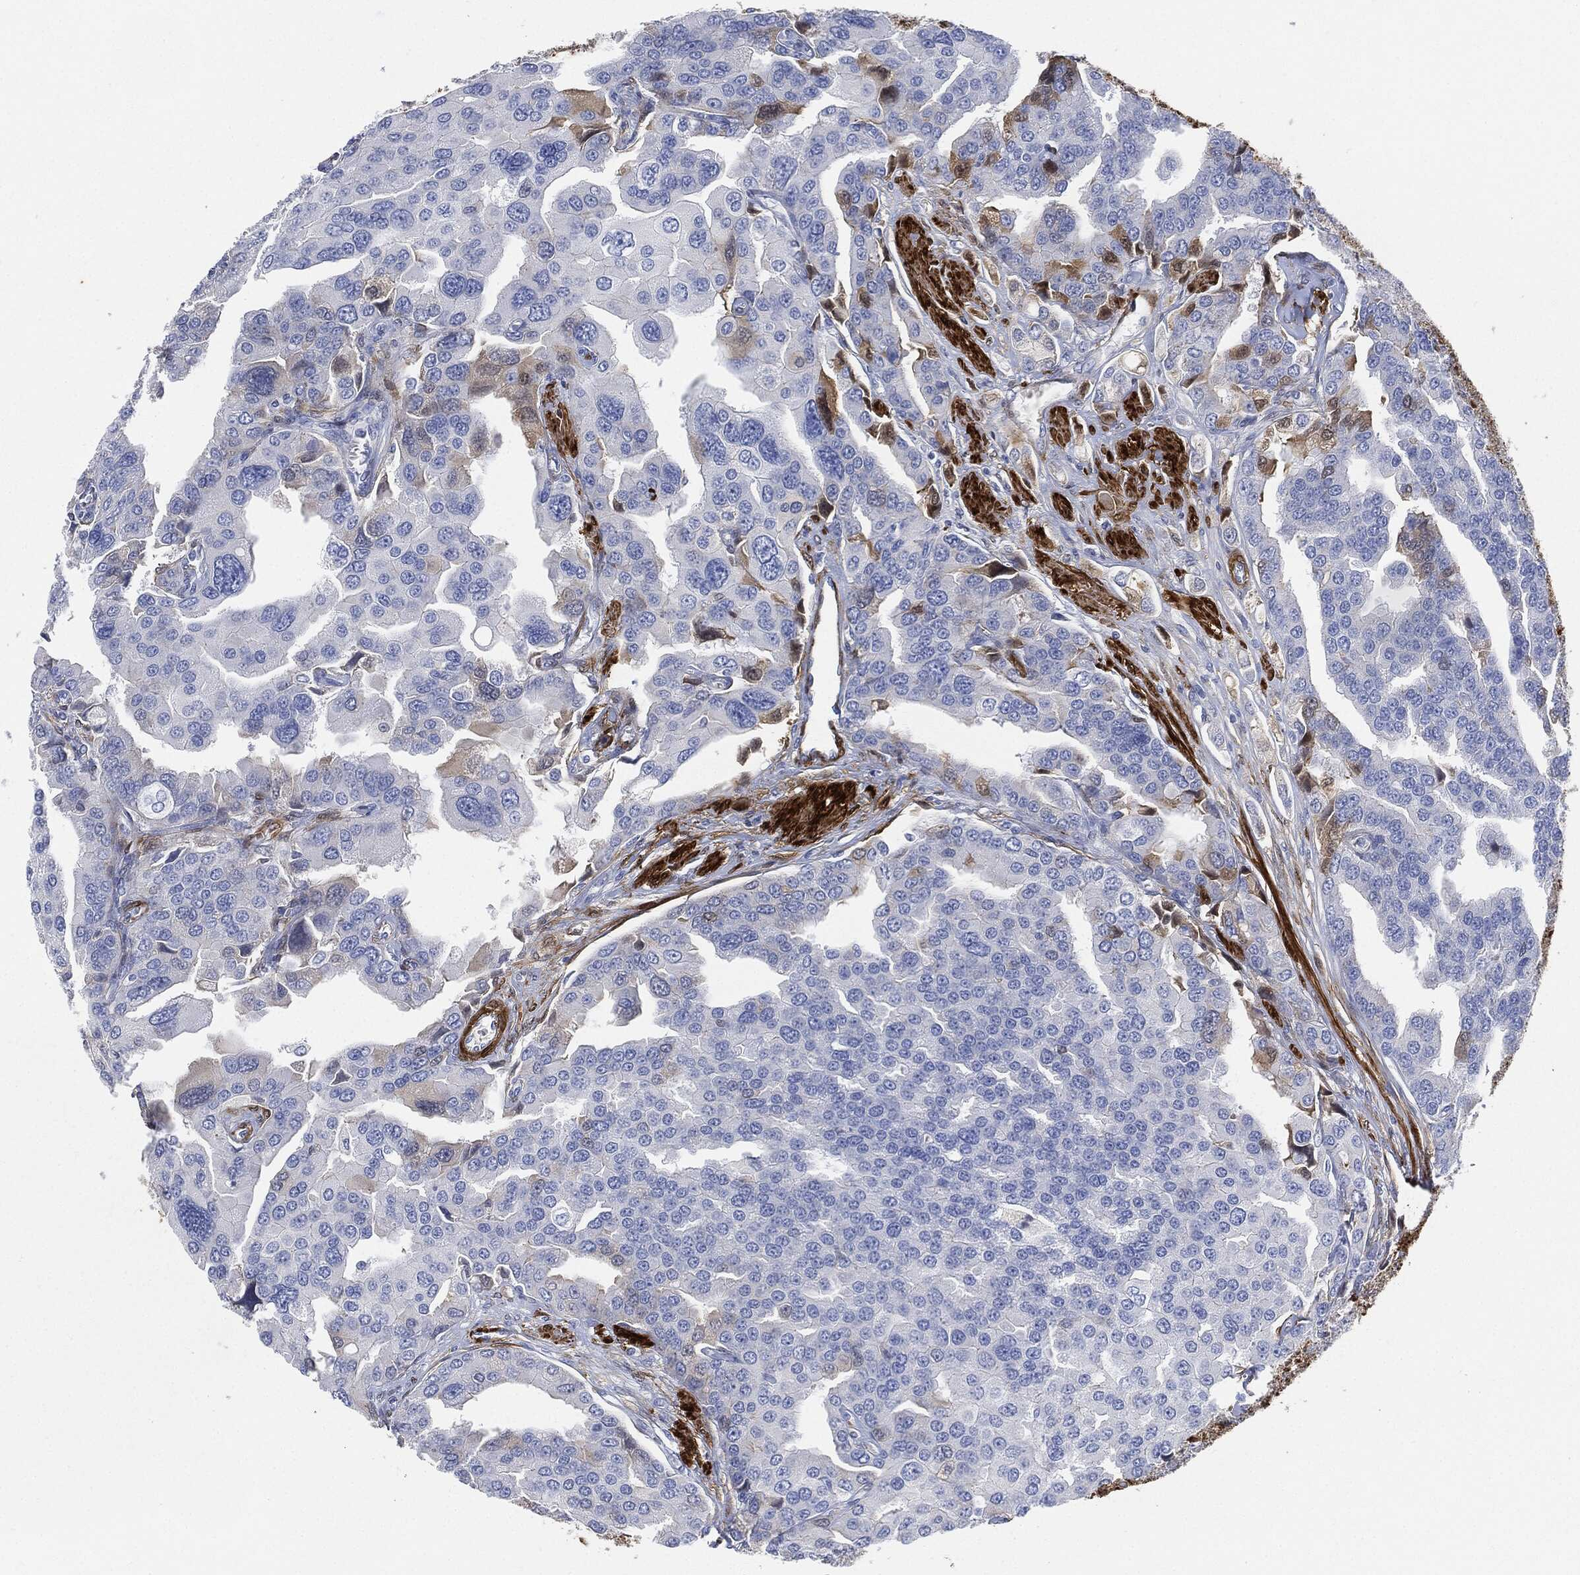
{"staining": {"intensity": "negative", "quantity": "none", "location": "none"}, "tissue": "prostate cancer", "cell_type": "Tumor cells", "image_type": "cancer", "snomed": [{"axis": "morphology", "description": "Adenocarcinoma, NOS"}, {"axis": "topography", "description": "Prostate and seminal vesicle, NOS"}, {"axis": "topography", "description": "Prostate"}], "caption": "Prostate adenocarcinoma was stained to show a protein in brown. There is no significant staining in tumor cells. (DAB (3,3'-diaminobenzidine) immunohistochemistry with hematoxylin counter stain).", "gene": "TAGLN", "patient": {"sex": "male", "age": 69}}